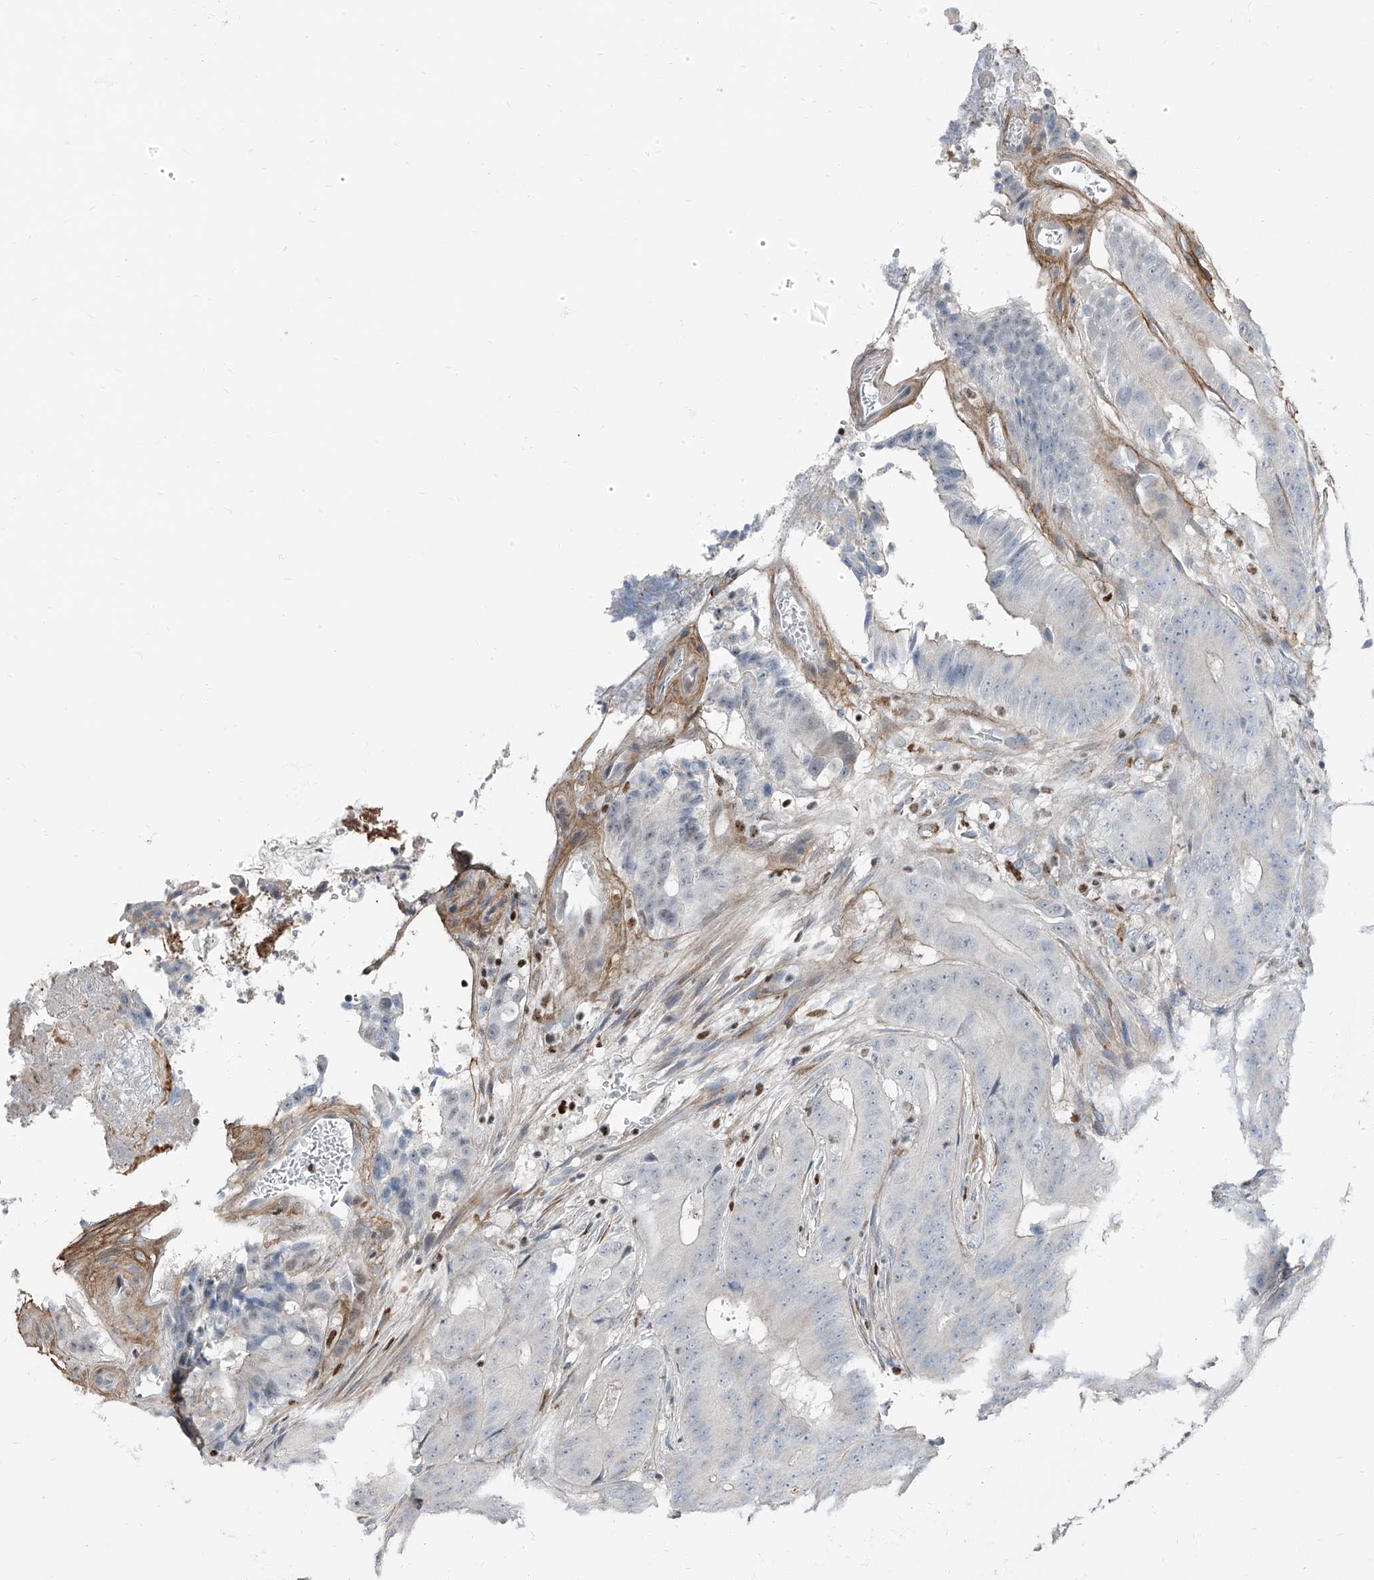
{"staining": {"intensity": "negative", "quantity": "none", "location": "none"}, "tissue": "colorectal cancer", "cell_type": "Tumor cells", "image_type": "cancer", "snomed": [{"axis": "morphology", "description": "Adenocarcinoma, NOS"}, {"axis": "topography", "description": "Colon"}], "caption": "Immunohistochemistry of human colorectal cancer (adenocarcinoma) shows no staining in tumor cells. Nuclei are stained in blue.", "gene": "HOXA3", "patient": {"sex": "male", "age": 83}}